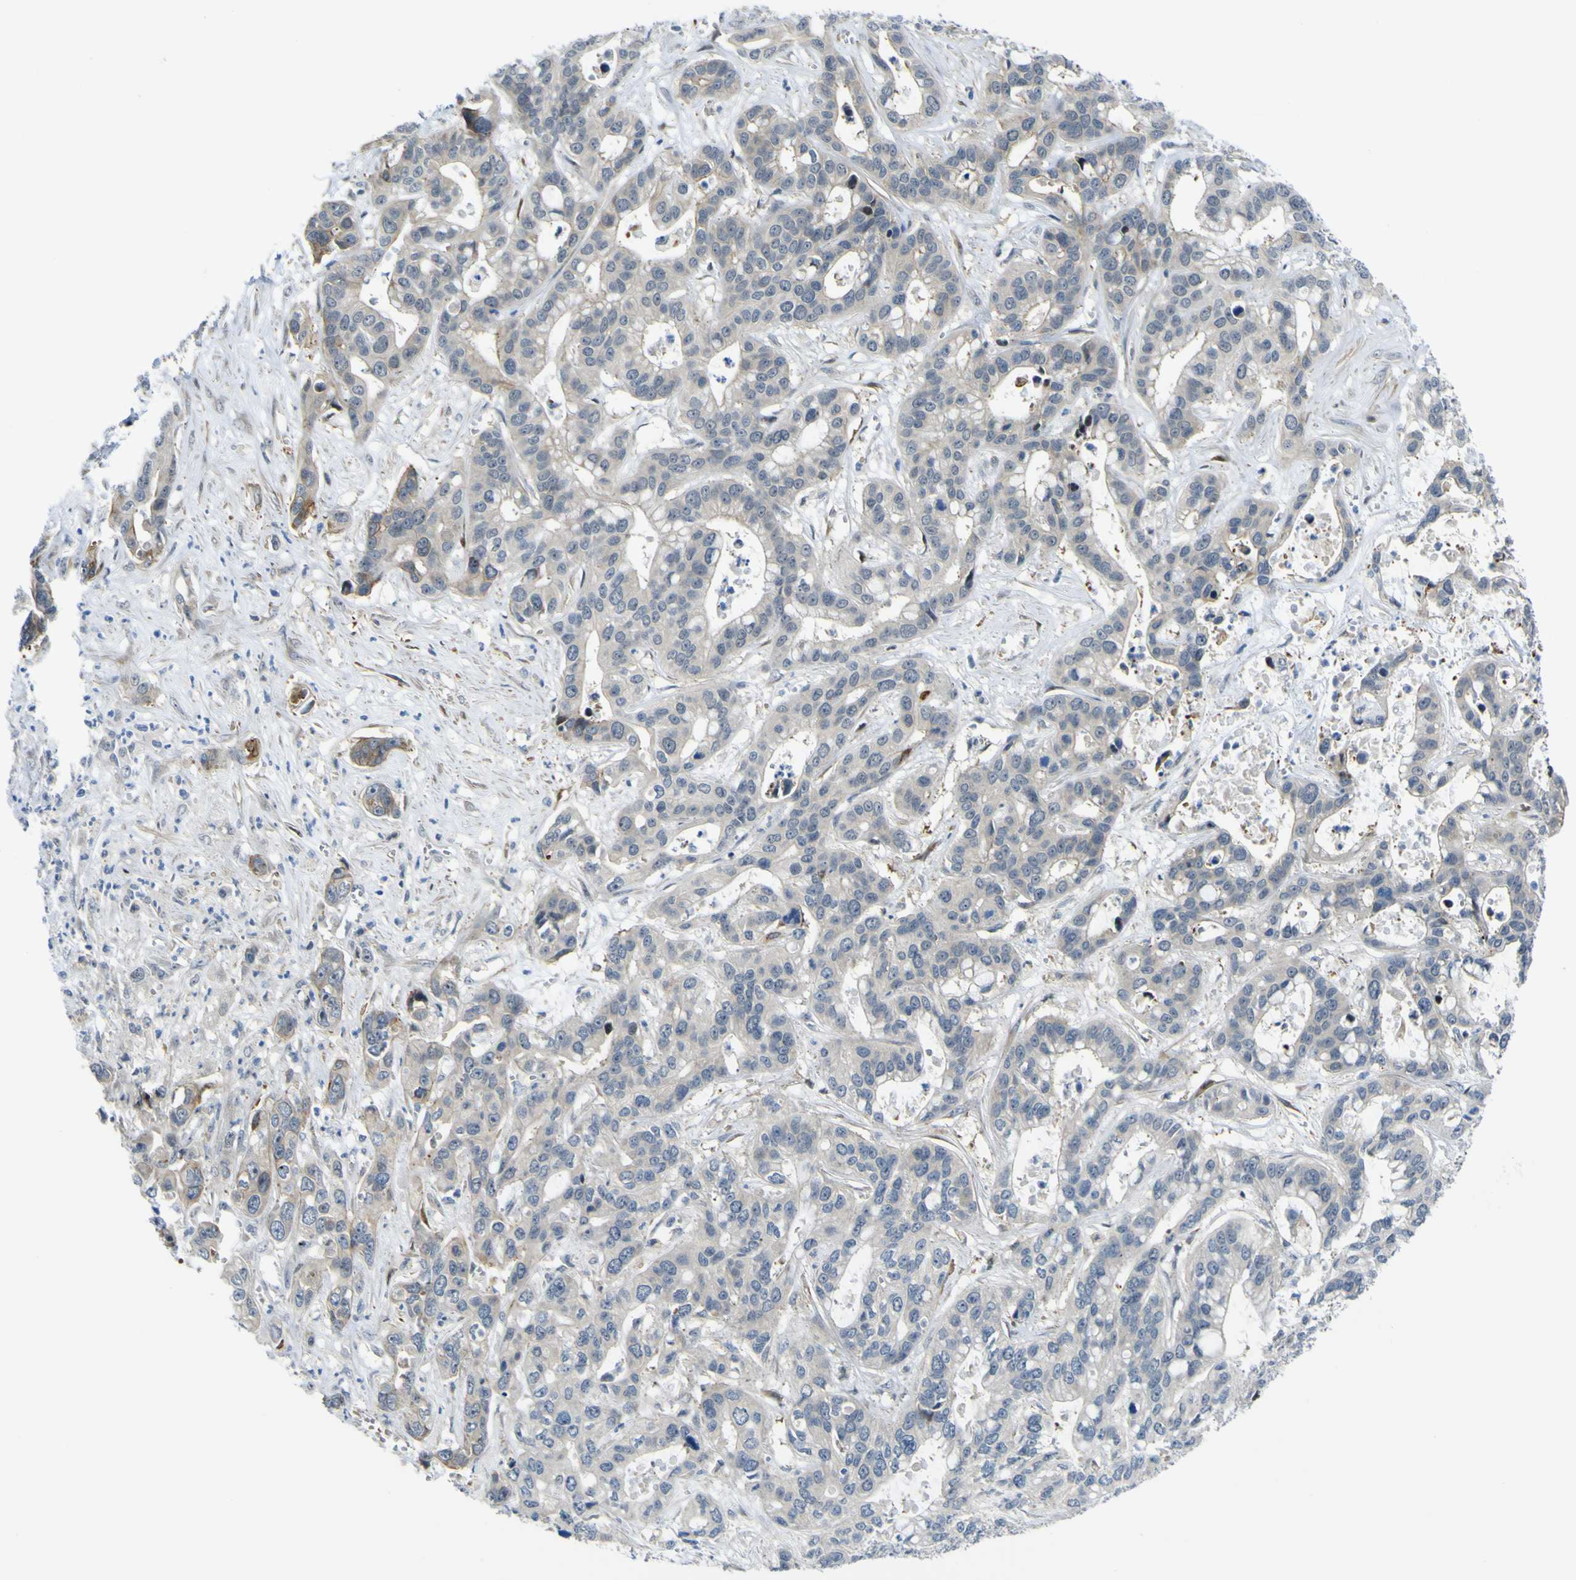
{"staining": {"intensity": "negative", "quantity": "none", "location": "none"}, "tissue": "liver cancer", "cell_type": "Tumor cells", "image_type": "cancer", "snomed": [{"axis": "morphology", "description": "Cholangiocarcinoma"}, {"axis": "topography", "description": "Liver"}], "caption": "Cholangiocarcinoma (liver) was stained to show a protein in brown. There is no significant positivity in tumor cells.", "gene": "KDM7A", "patient": {"sex": "female", "age": 65}}